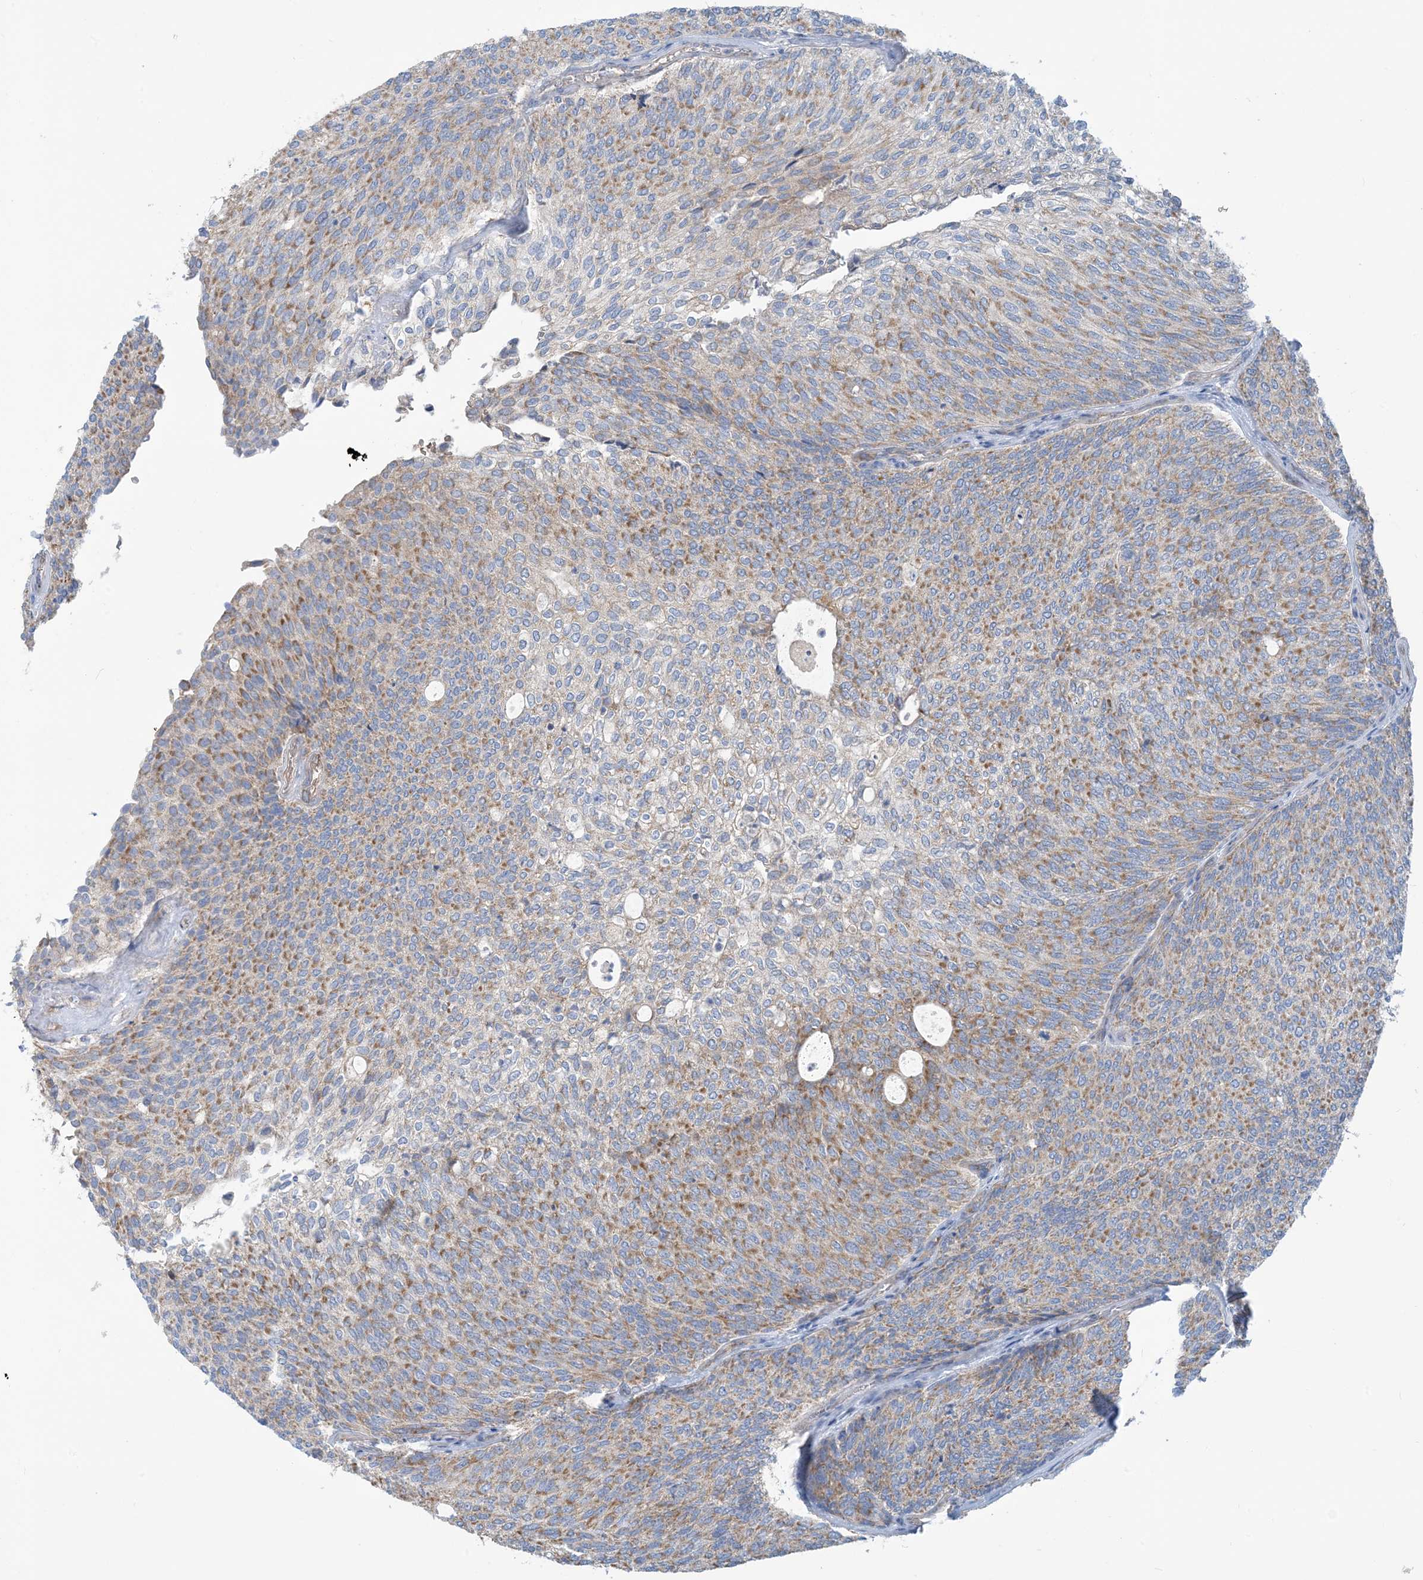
{"staining": {"intensity": "moderate", "quantity": "25%-75%", "location": "cytoplasmic/membranous"}, "tissue": "urothelial cancer", "cell_type": "Tumor cells", "image_type": "cancer", "snomed": [{"axis": "morphology", "description": "Urothelial carcinoma, Low grade"}, {"axis": "topography", "description": "Urinary bladder"}], "caption": "Moderate cytoplasmic/membranous expression is identified in about 25%-75% of tumor cells in urothelial cancer.", "gene": "PHOSPHO2", "patient": {"sex": "female", "age": 79}}